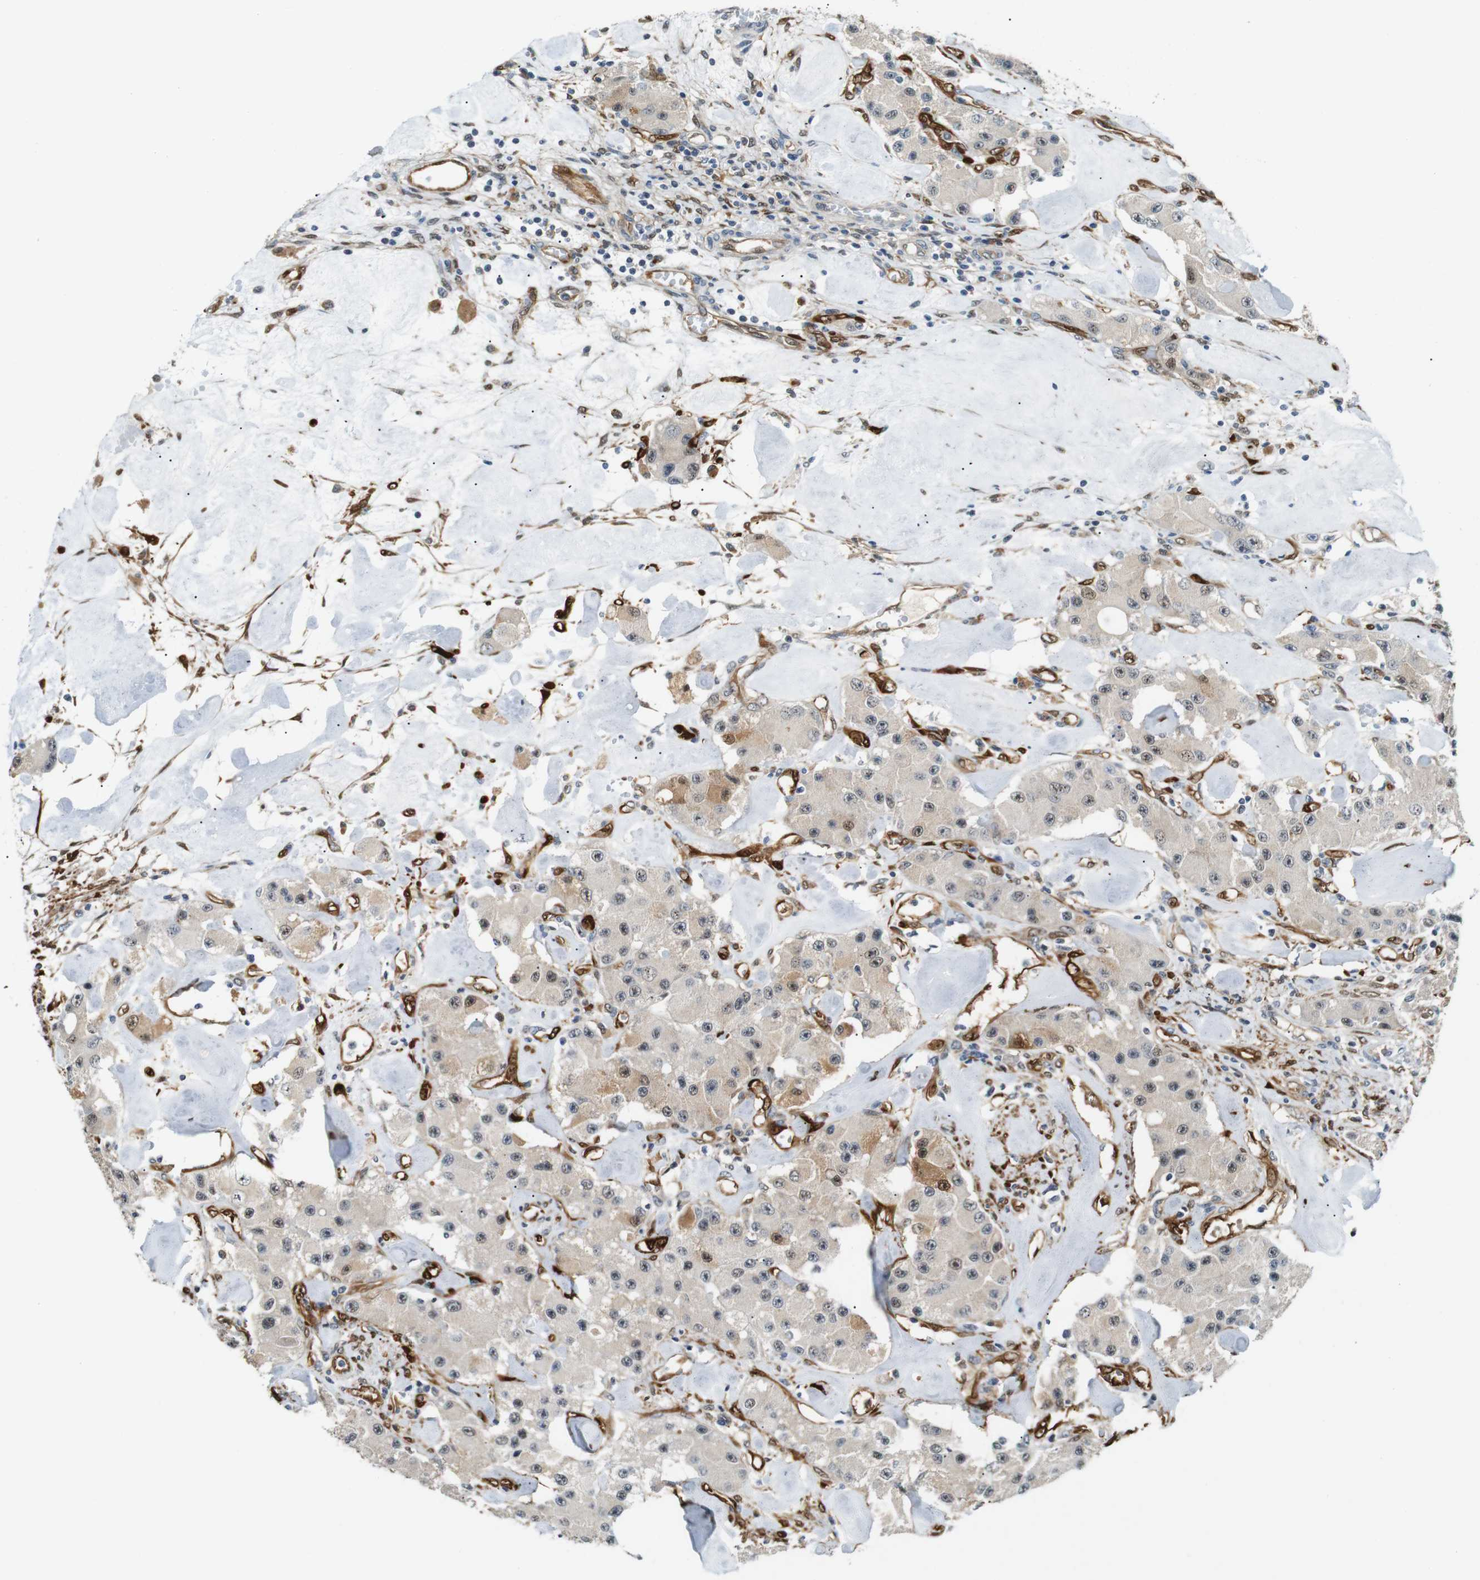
{"staining": {"intensity": "weak", "quantity": "25%-75%", "location": "cytoplasmic/membranous,nuclear"}, "tissue": "carcinoid", "cell_type": "Tumor cells", "image_type": "cancer", "snomed": [{"axis": "morphology", "description": "Carcinoid, malignant, NOS"}, {"axis": "topography", "description": "Pancreas"}], "caption": "A histopathology image of malignant carcinoid stained for a protein demonstrates weak cytoplasmic/membranous and nuclear brown staining in tumor cells.", "gene": "LXN", "patient": {"sex": "male", "age": 41}}